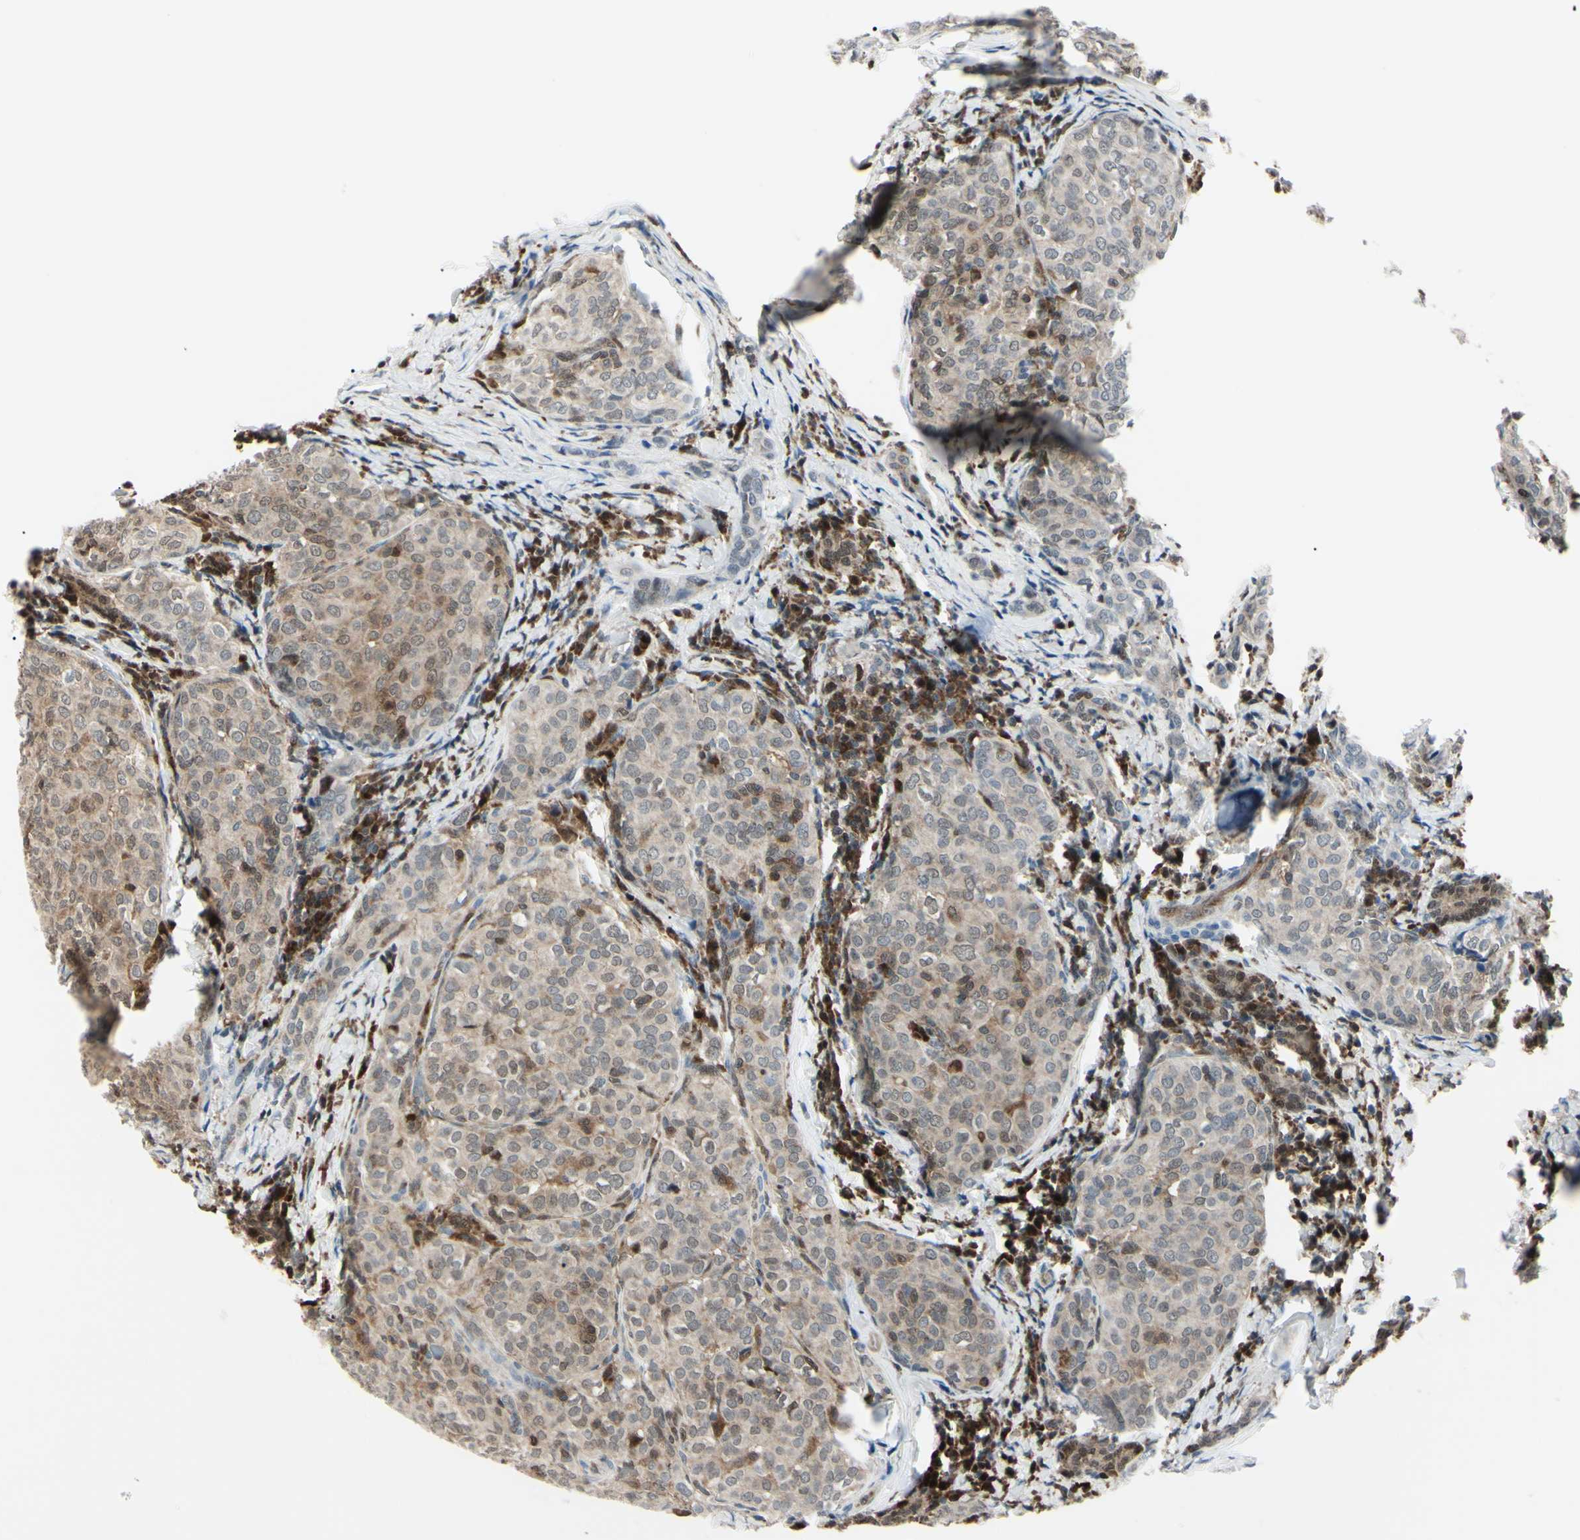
{"staining": {"intensity": "weak", "quantity": ">75%", "location": "cytoplasmic/membranous"}, "tissue": "thyroid cancer", "cell_type": "Tumor cells", "image_type": "cancer", "snomed": [{"axis": "morphology", "description": "Normal tissue, NOS"}, {"axis": "morphology", "description": "Papillary adenocarcinoma, NOS"}, {"axis": "topography", "description": "Thyroid gland"}], "caption": "There is low levels of weak cytoplasmic/membranous positivity in tumor cells of papillary adenocarcinoma (thyroid), as demonstrated by immunohistochemical staining (brown color).", "gene": "PGK1", "patient": {"sex": "female", "age": 30}}